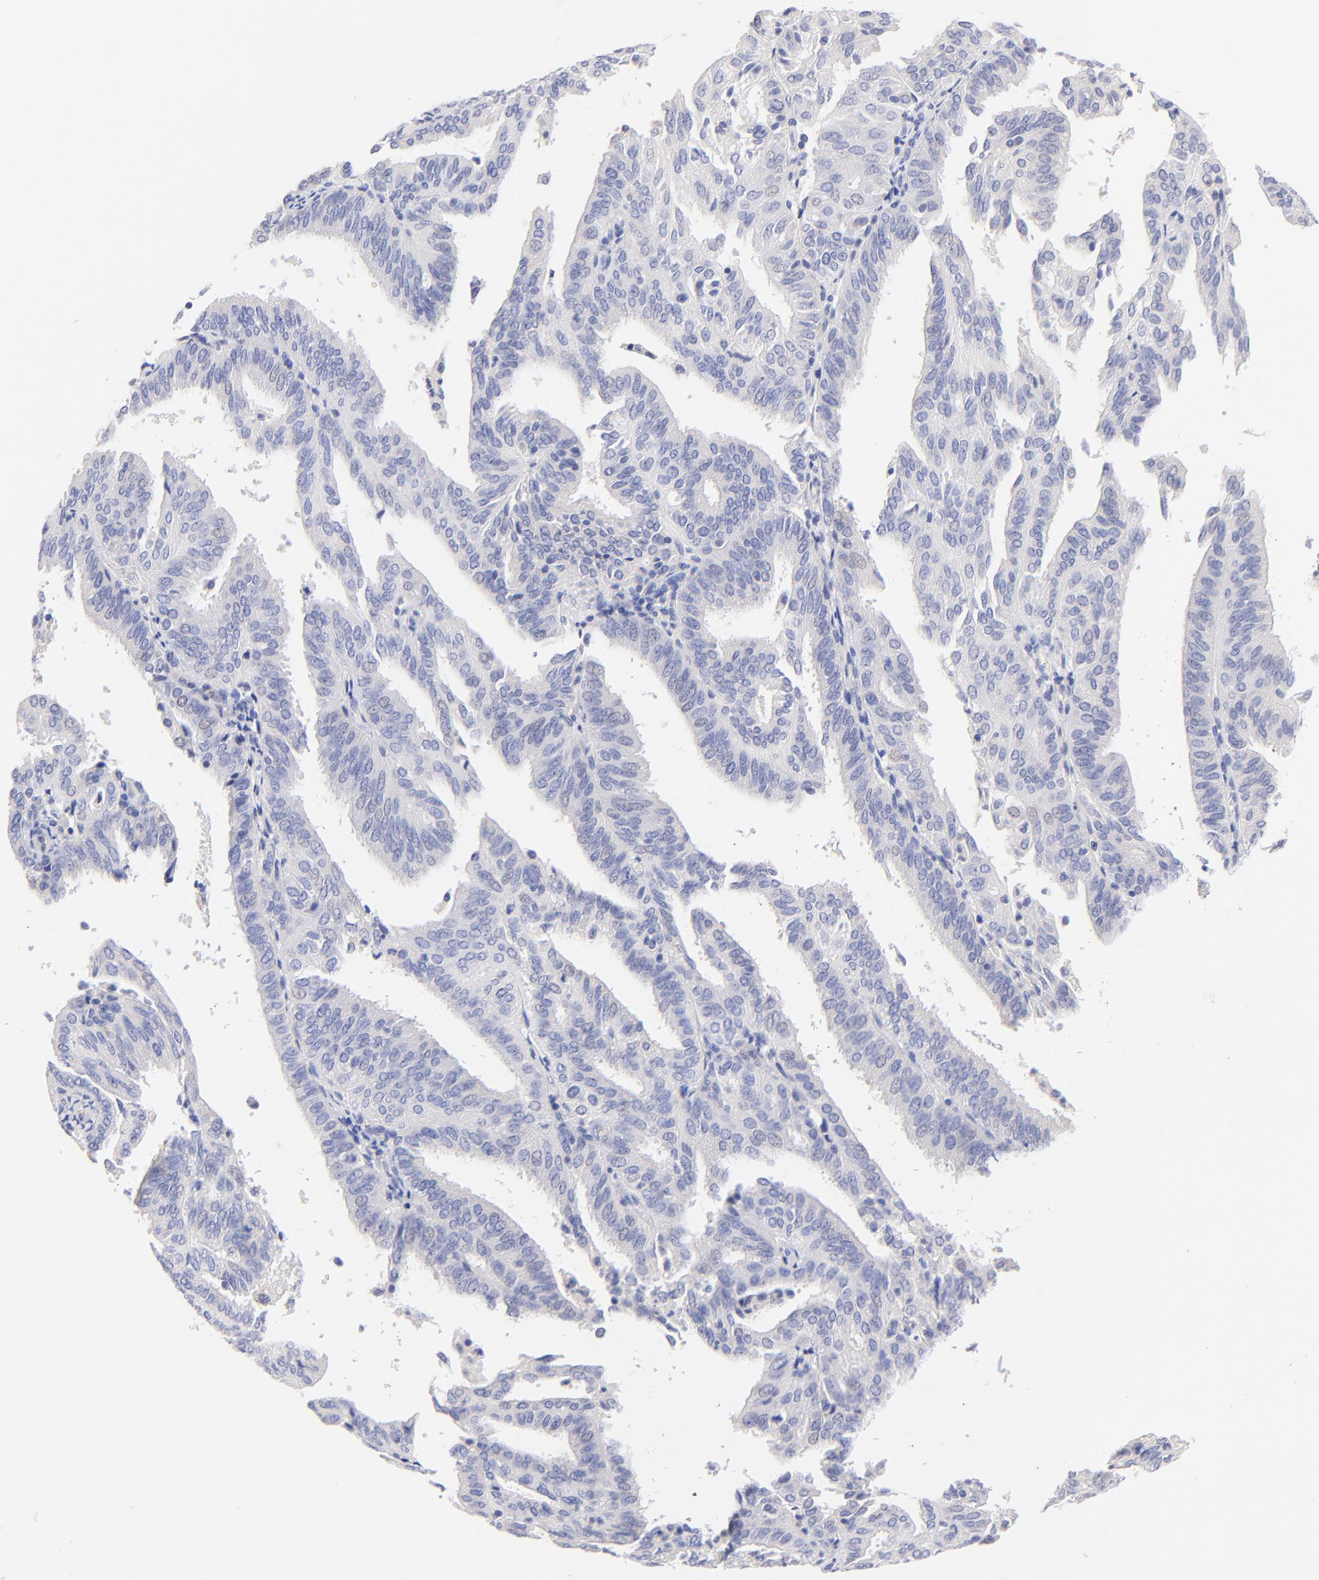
{"staining": {"intensity": "negative", "quantity": "none", "location": "none"}, "tissue": "endometrial cancer", "cell_type": "Tumor cells", "image_type": "cancer", "snomed": [{"axis": "morphology", "description": "Adenocarcinoma, NOS"}, {"axis": "topography", "description": "Endometrium"}], "caption": "This histopathology image is of adenocarcinoma (endometrial) stained with immunohistochemistry to label a protein in brown with the nuclei are counter-stained blue. There is no expression in tumor cells.", "gene": "EBP", "patient": {"sex": "female", "age": 59}}